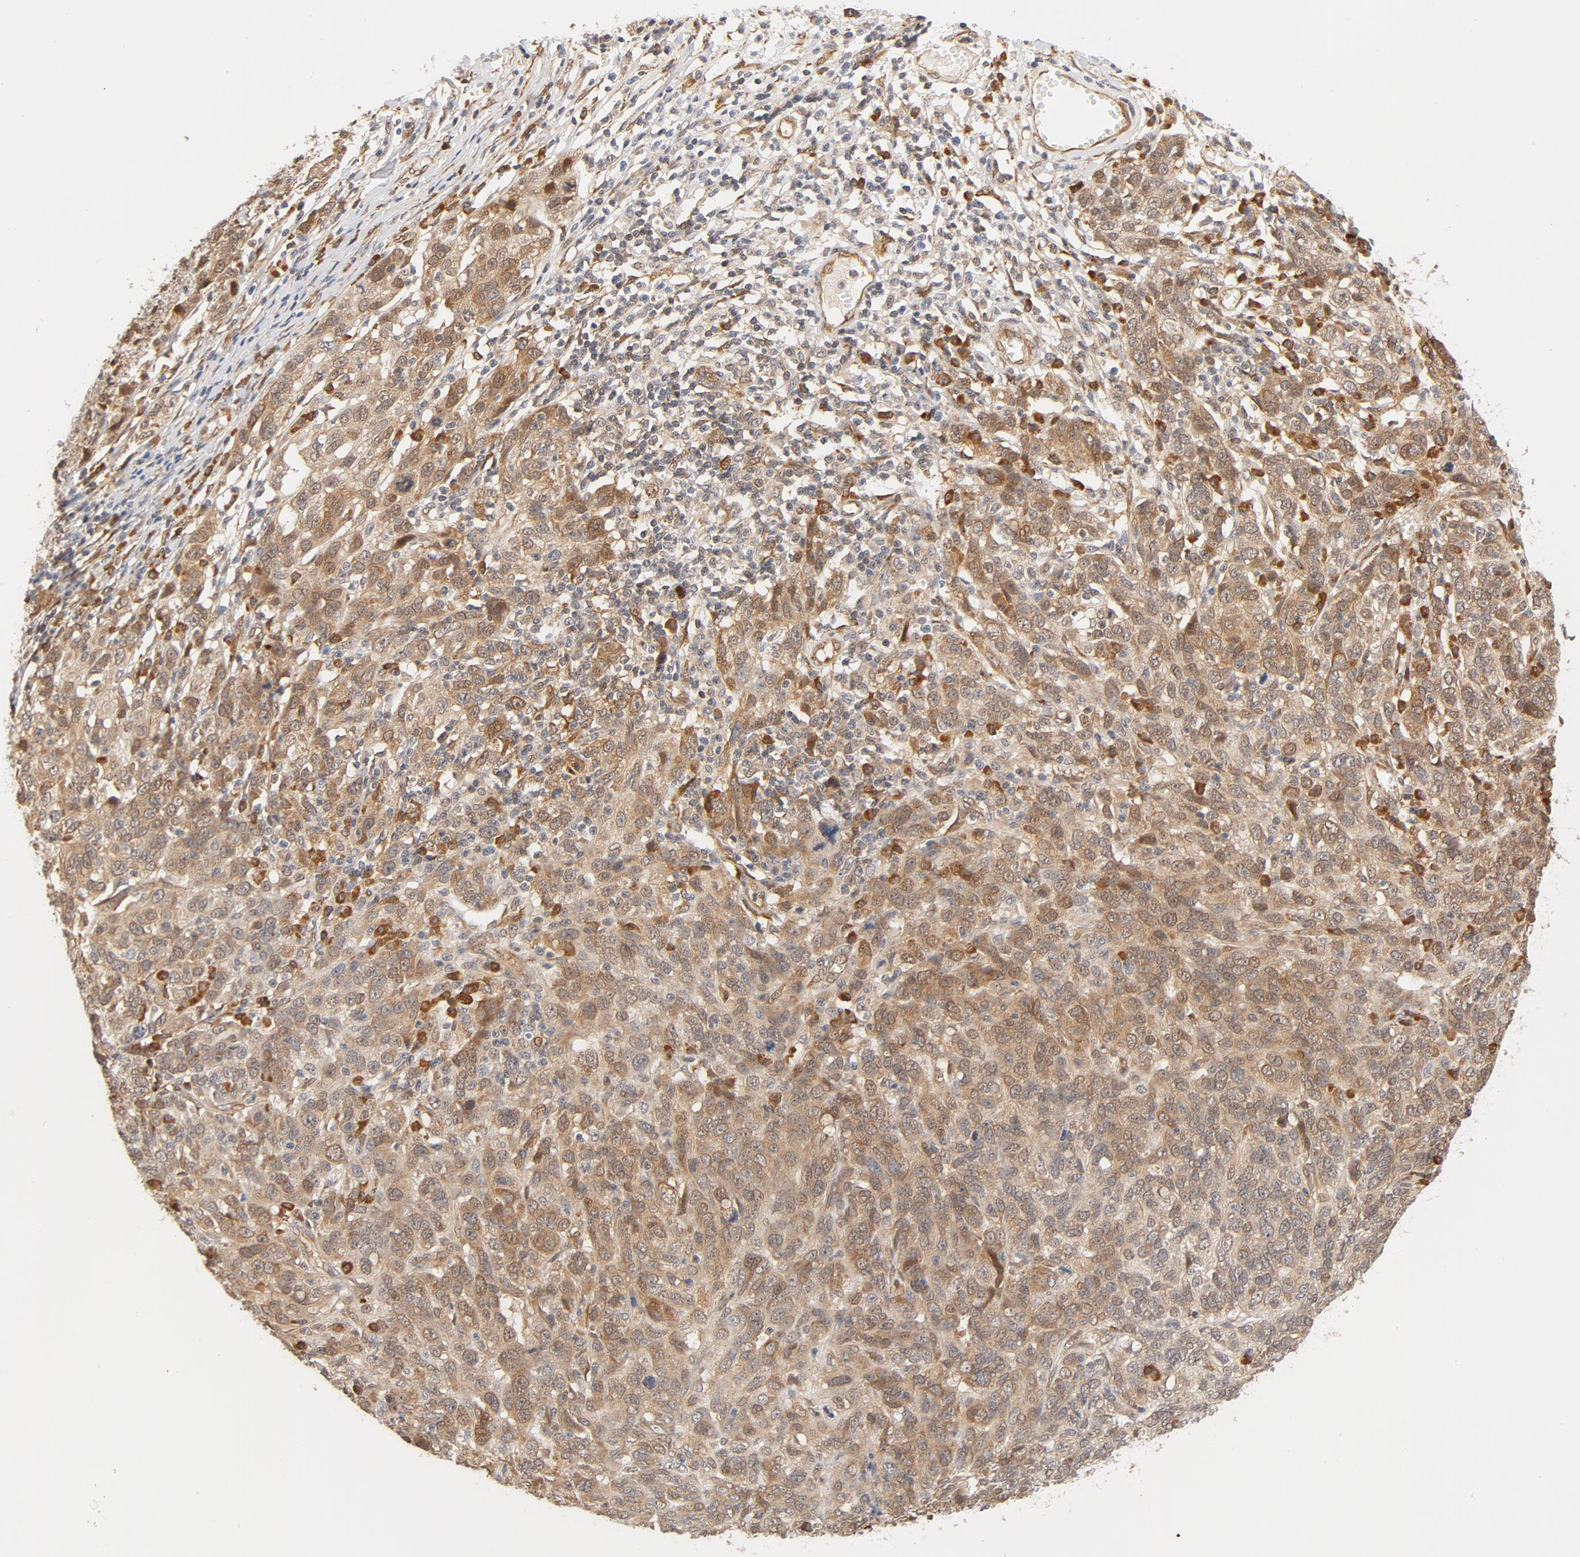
{"staining": {"intensity": "moderate", "quantity": ">75%", "location": "cytoplasmic/membranous"}, "tissue": "ovarian cancer", "cell_type": "Tumor cells", "image_type": "cancer", "snomed": [{"axis": "morphology", "description": "Cystadenocarcinoma, serous, NOS"}, {"axis": "topography", "description": "Ovary"}], "caption": "The photomicrograph reveals staining of ovarian cancer, revealing moderate cytoplasmic/membranous protein expression (brown color) within tumor cells.", "gene": "EIF4E", "patient": {"sex": "female", "age": 71}}